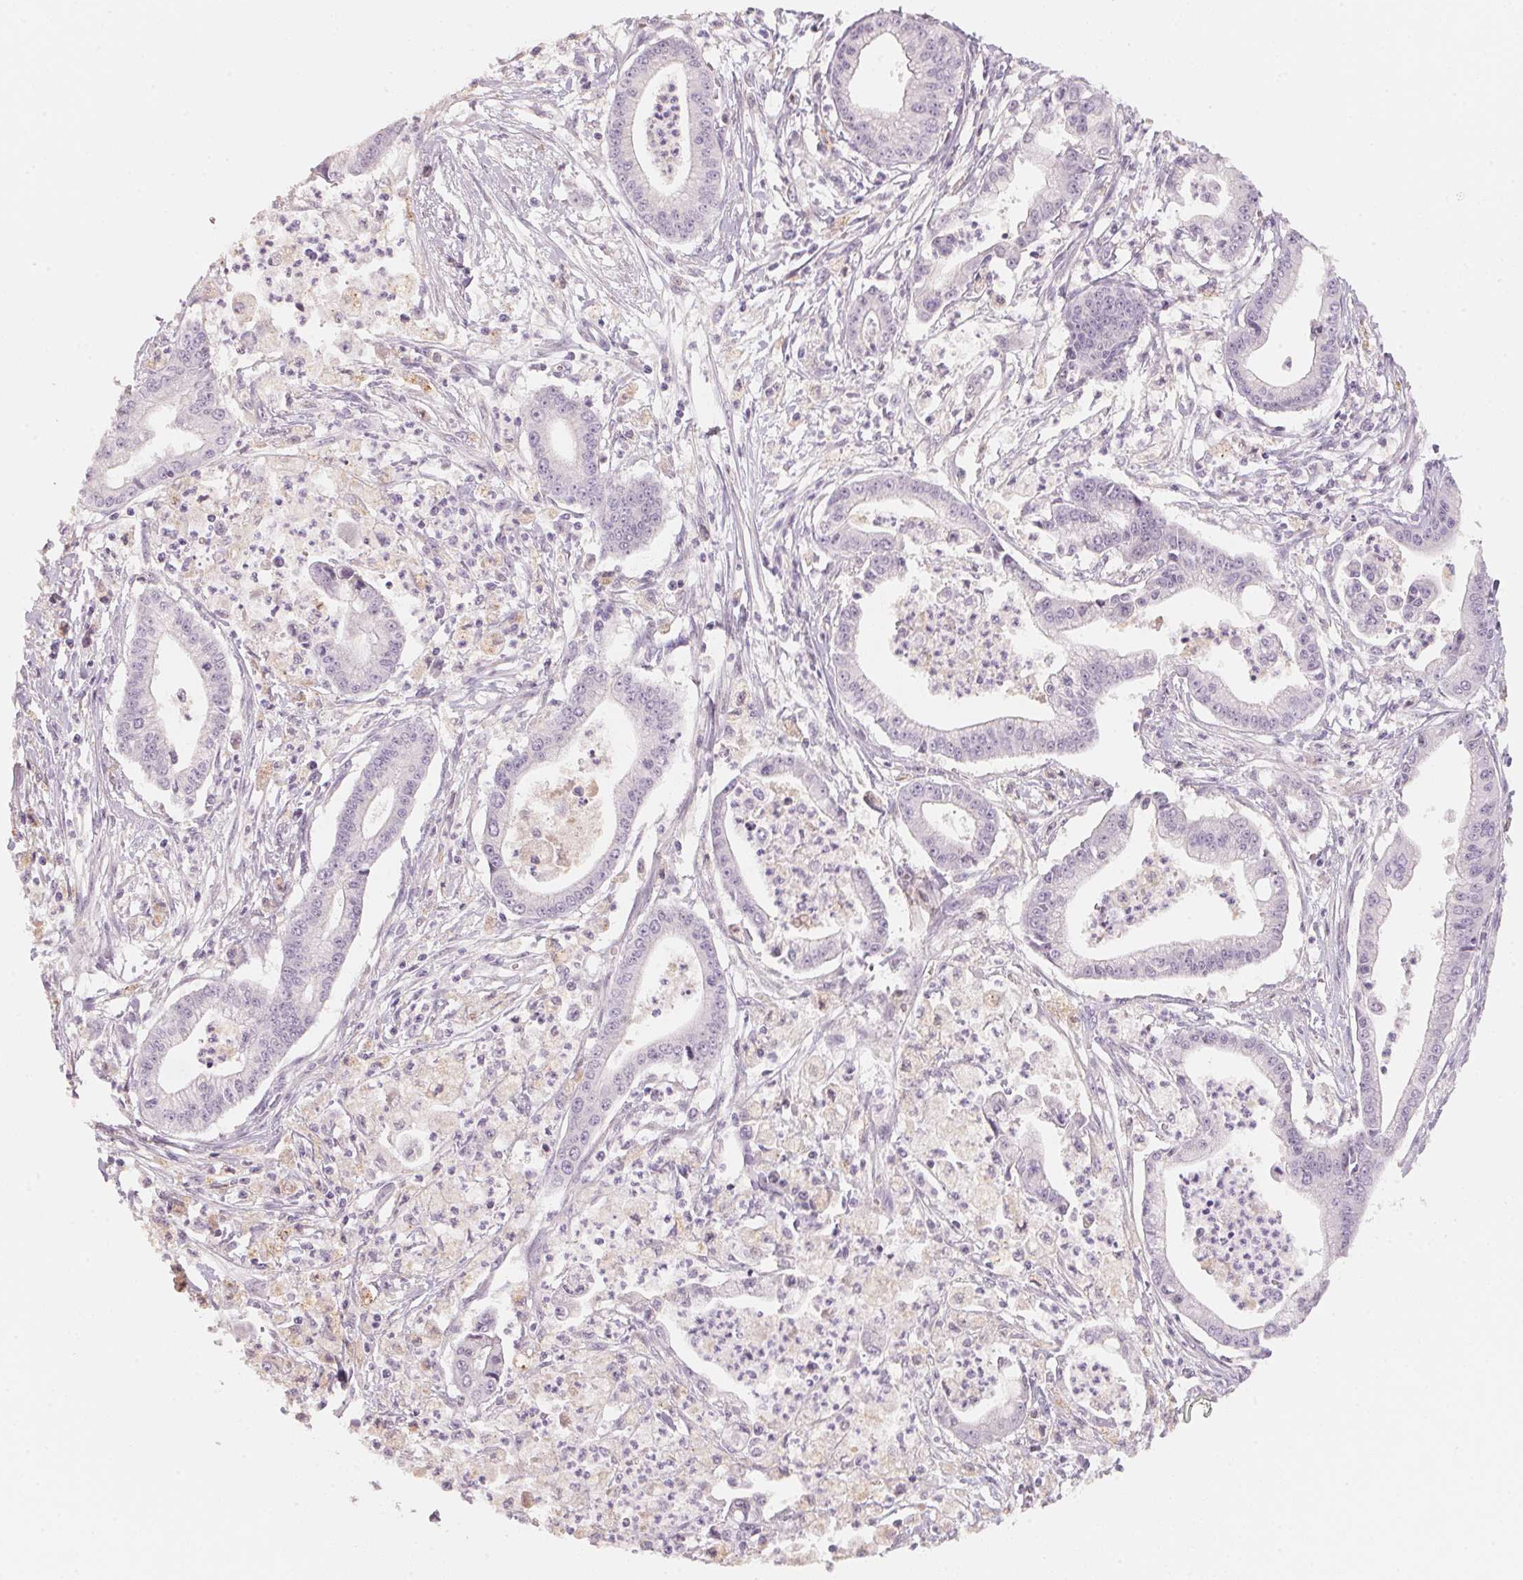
{"staining": {"intensity": "negative", "quantity": "none", "location": "none"}, "tissue": "pancreatic cancer", "cell_type": "Tumor cells", "image_type": "cancer", "snomed": [{"axis": "morphology", "description": "Adenocarcinoma, NOS"}, {"axis": "topography", "description": "Pancreas"}], "caption": "Pancreatic cancer (adenocarcinoma) was stained to show a protein in brown. There is no significant staining in tumor cells.", "gene": "TREH", "patient": {"sex": "female", "age": 65}}